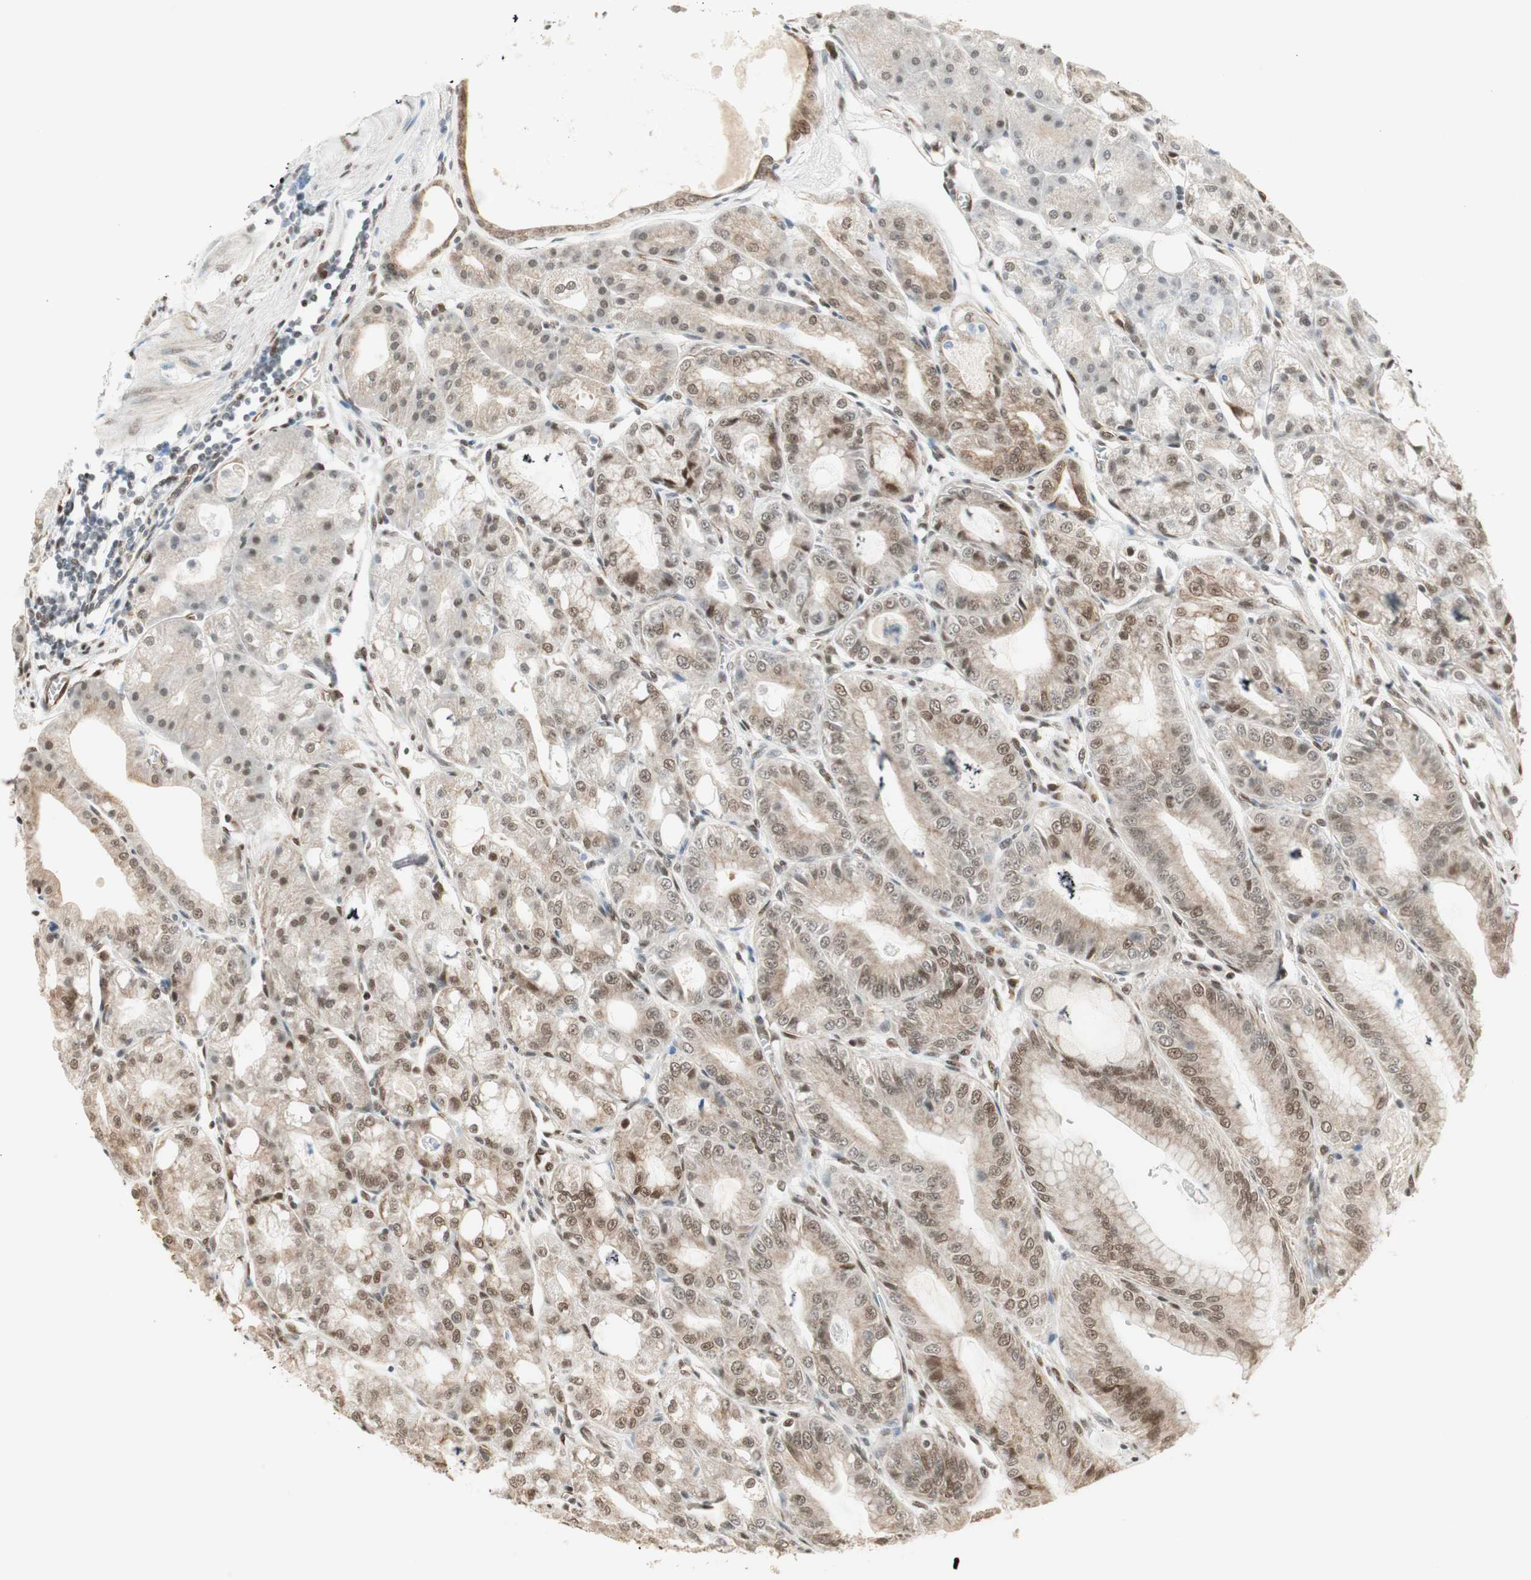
{"staining": {"intensity": "moderate", "quantity": ">75%", "location": "cytoplasmic/membranous,nuclear"}, "tissue": "stomach", "cell_type": "Glandular cells", "image_type": "normal", "snomed": [{"axis": "morphology", "description": "Normal tissue, NOS"}, {"axis": "topography", "description": "Stomach, lower"}], "caption": "Immunohistochemical staining of normal stomach shows medium levels of moderate cytoplasmic/membranous,nuclear expression in about >75% of glandular cells.", "gene": "ZBTB17", "patient": {"sex": "male", "age": 71}}